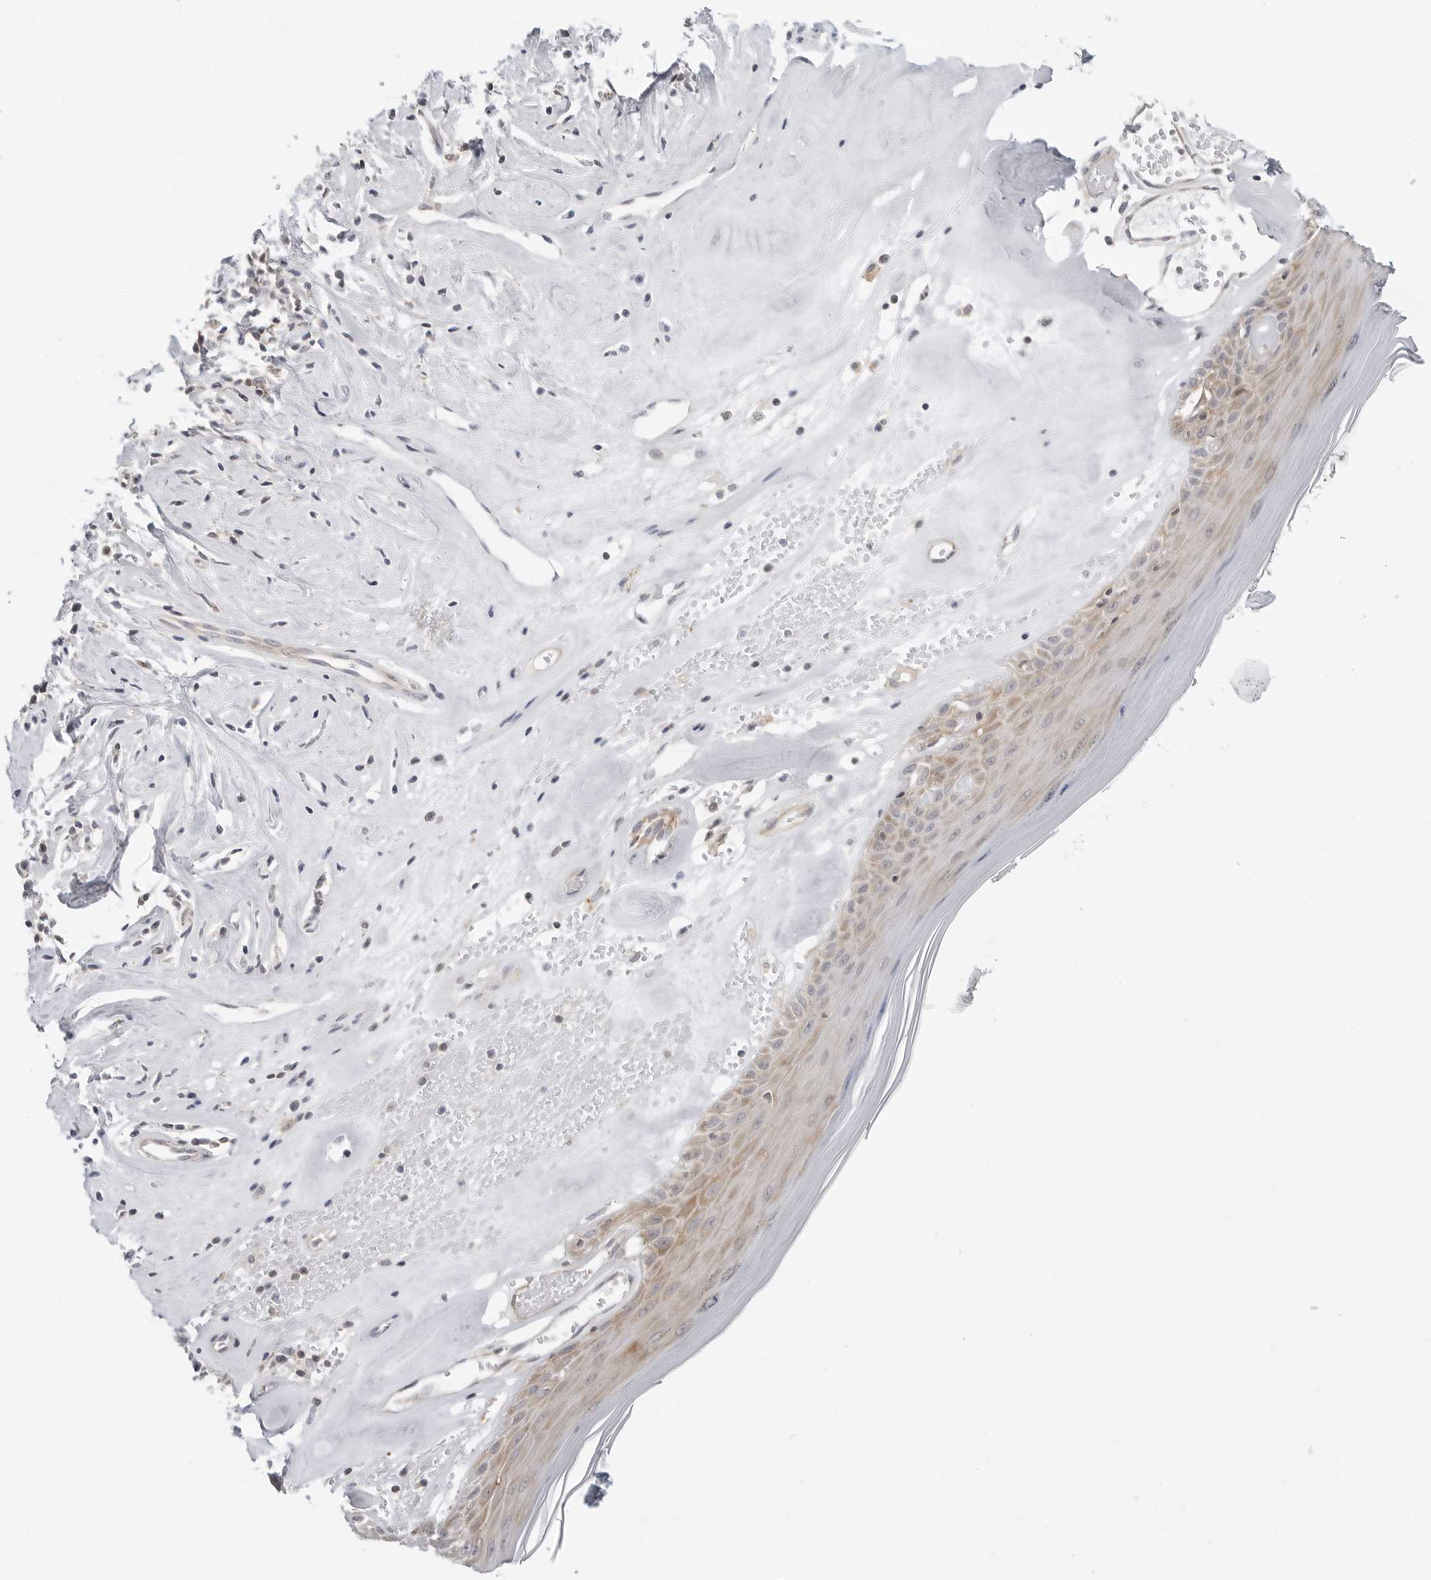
{"staining": {"intensity": "moderate", "quantity": "25%-75%", "location": "cytoplasmic/membranous"}, "tissue": "skin", "cell_type": "Epidermal cells", "image_type": "normal", "snomed": [{"axis": "morphology", "description": "Normal tissue, NOS"}, {"axis": "morphology", "description": "Inflammation, NOS"}, {"axis": "topography", "description": "Vulva"}], "caption": "Skin was stained to show a protein in brown. There is medium levels of moderate cytoplasmic/membranous expression in approximately 25%-75% of epidermal cells. The staining is performed using DAB (3,3'-diaminobenzidine) brown chromogen to label protein expression. The nuclei are counter-stained blue using hematoxylin.", "gene": "STXBP3", "patient": {"sex": "female", "age": 84}}